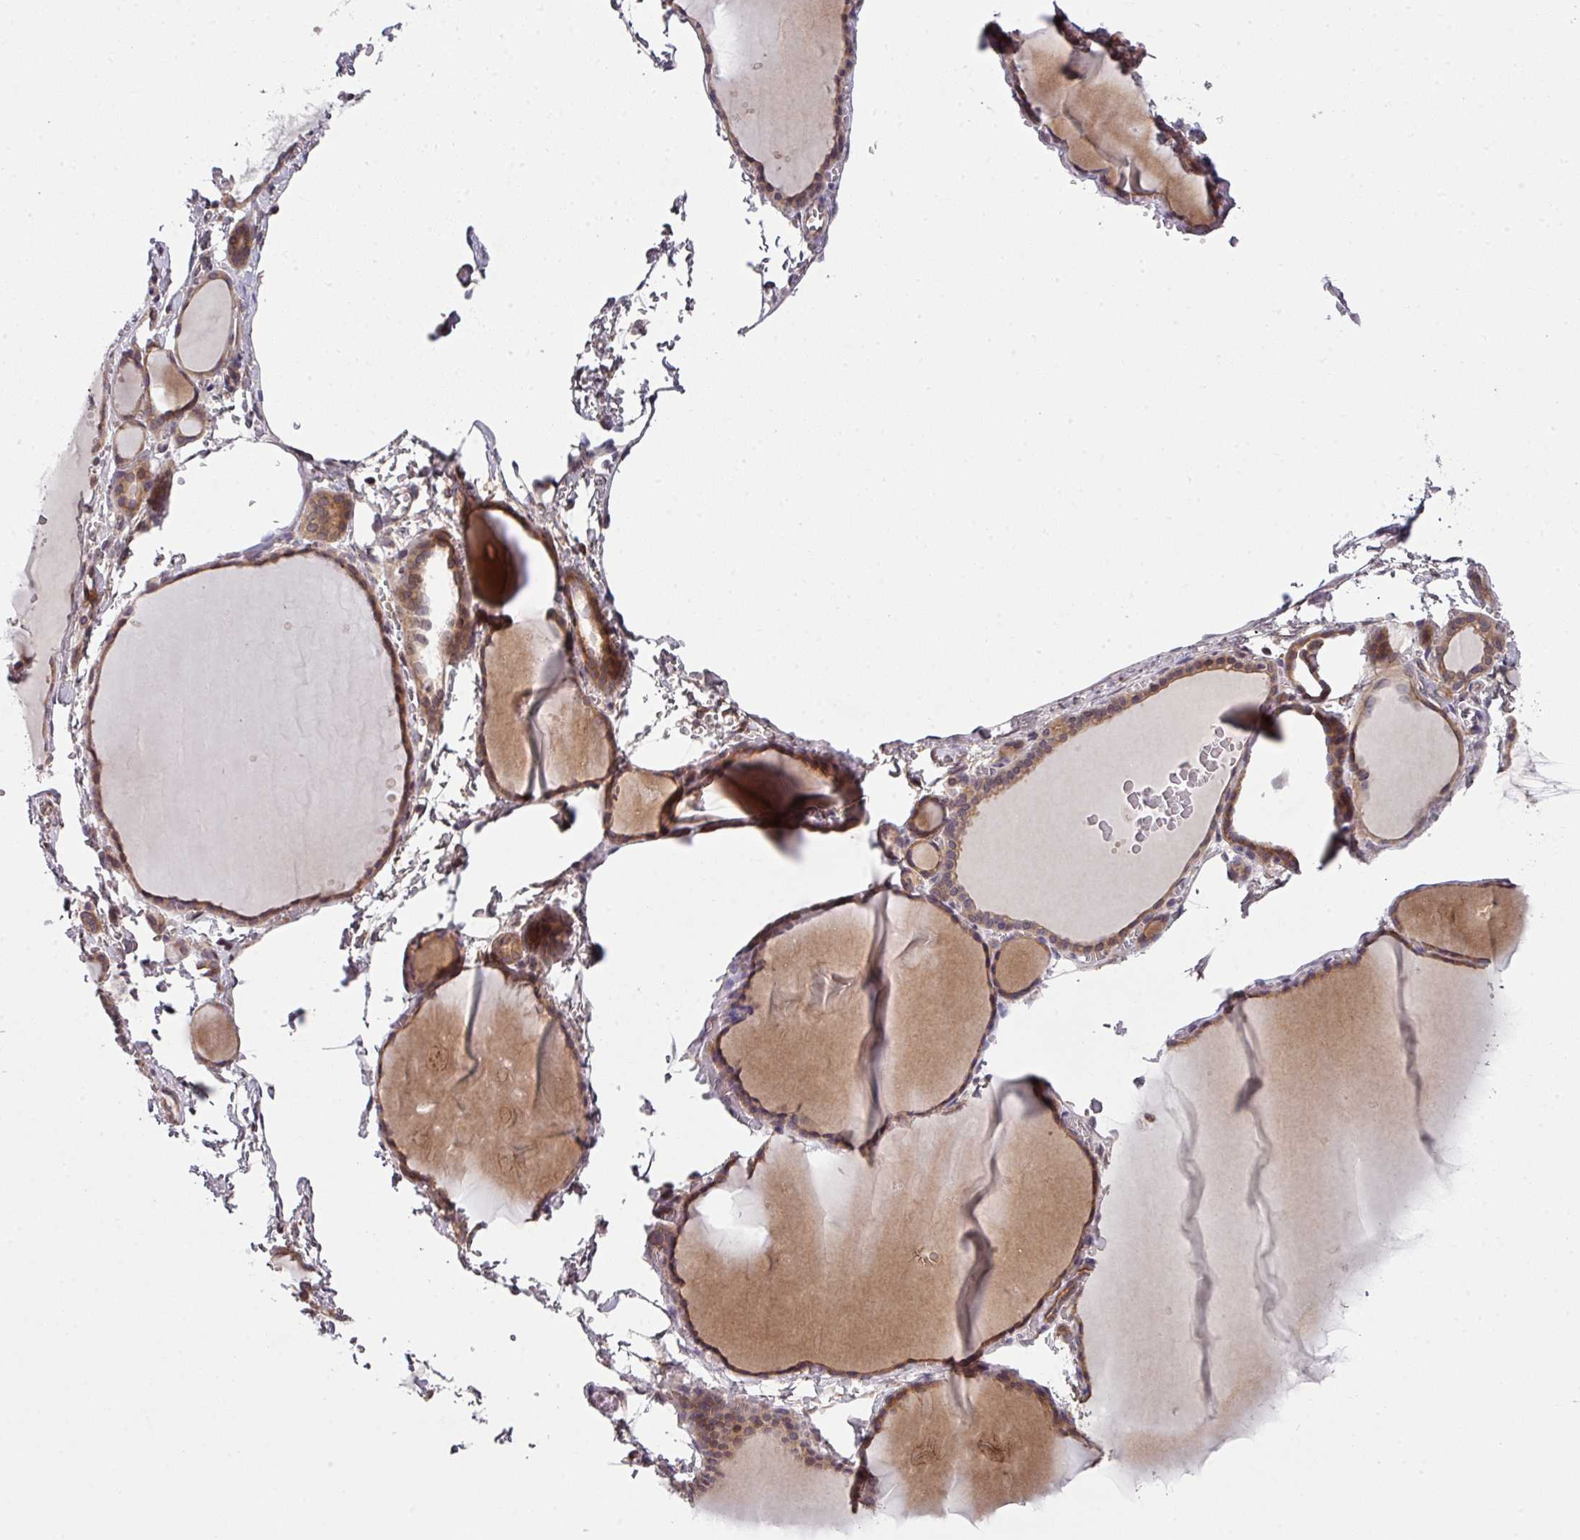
{"staining": {"intensity": "moderate", "quantity": ">75%", "location": "cytoplasmic/membranous"}, "tissue": "thyroid gland", "cell_type": "Glandular cells", "image_type": "normal", "snomed": [{"axis": "morphology", "description": "Normal tissue, NOS"}, {"axis": "topography", "description": "Thyroid gland"}], "caption": "The histopathology image shows staining of normal thyroid gland, revealing moderate cytoplasmic/membranous protein positivity (brown color) within glandular cells.", "gene": "CAMLG", "patient": {"sex": "female", "age": 49}}